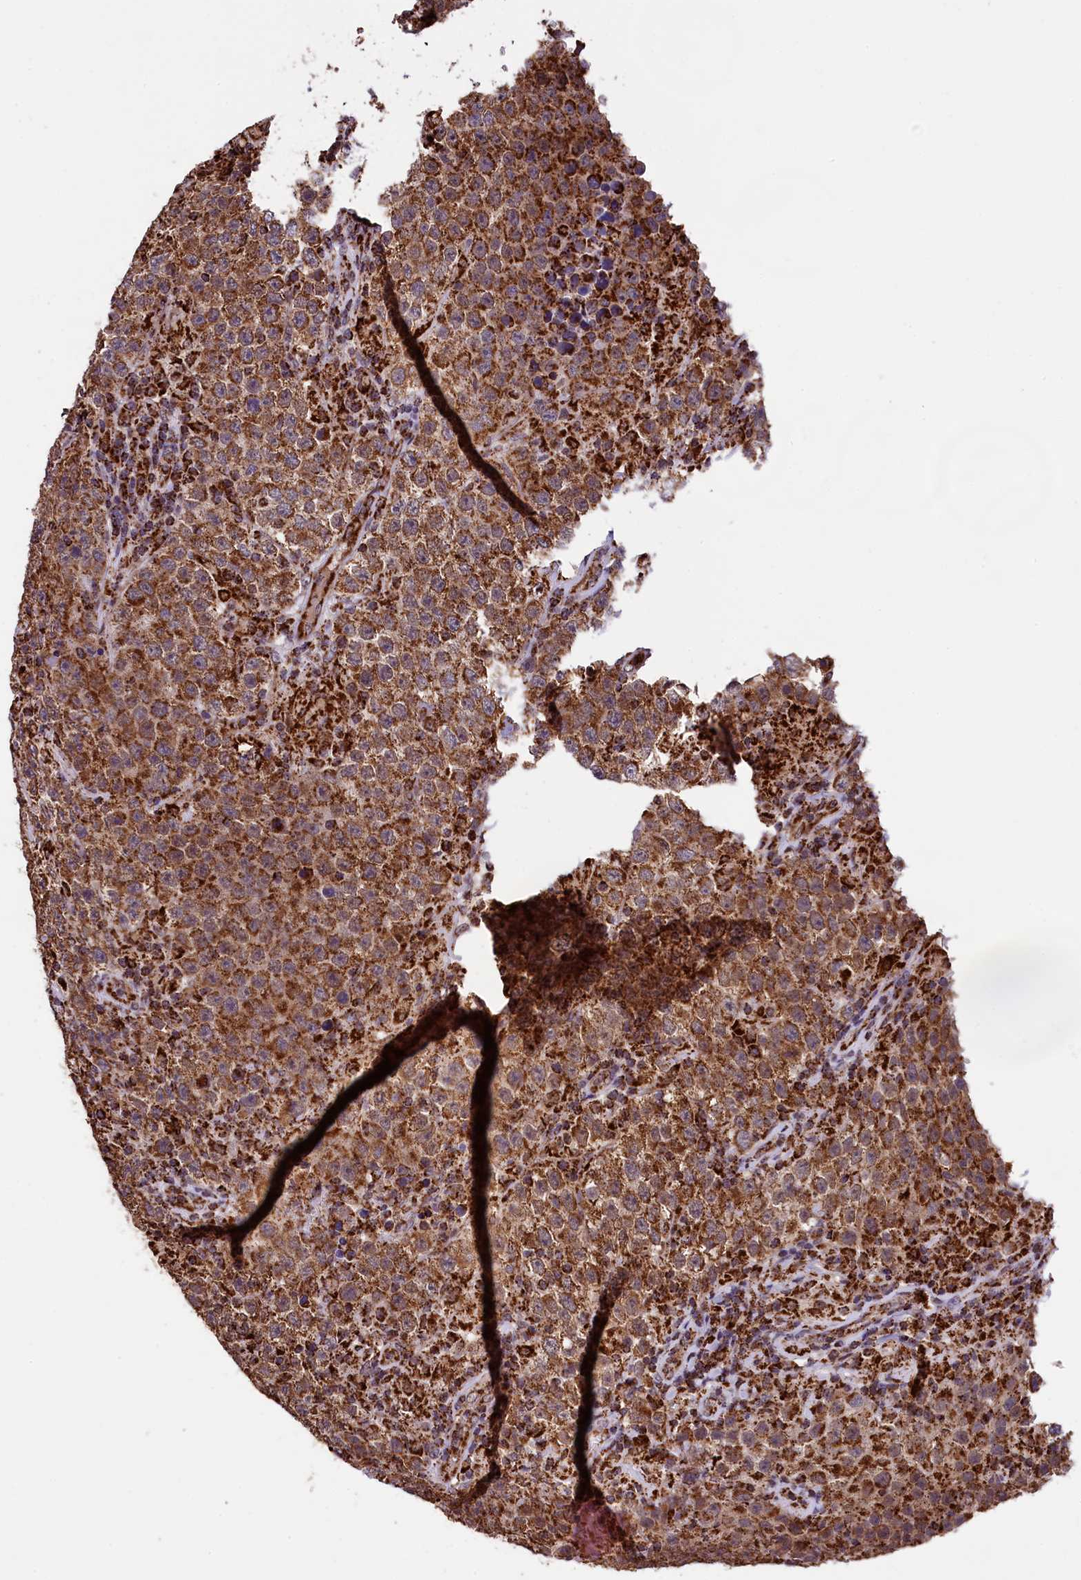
{"staining": {"intensity": "moderate", "quantity": ">75%", "location": "cytoplasmic/membranous"}, "tissue": "testis cancer", "cell_type": "Tumor cells", "image_type": "cancer", "snomed": [{"axis": "morphology", "description": "Normal tissue, NOS"}, {"axis": "morphology", "description": "Urothelial carcinoma, High grade"}, {"axis": "morphology", "description": "Seminoma, NOS"}, {"axis": "morphology", "description": "Carcinoma, Embryonal, NOS"}, {"axis": "topography", "description": "Urinary bladder"}, {"axis": "topography", "description": "Testis"}], "caption": "Moderate cytoplasmic/membranous protein staining is seen in about >75% of tumor cells in testis cancer (seminoma).", "gene": "KLC2", "patient": {"sex": "male", "age": 41}}